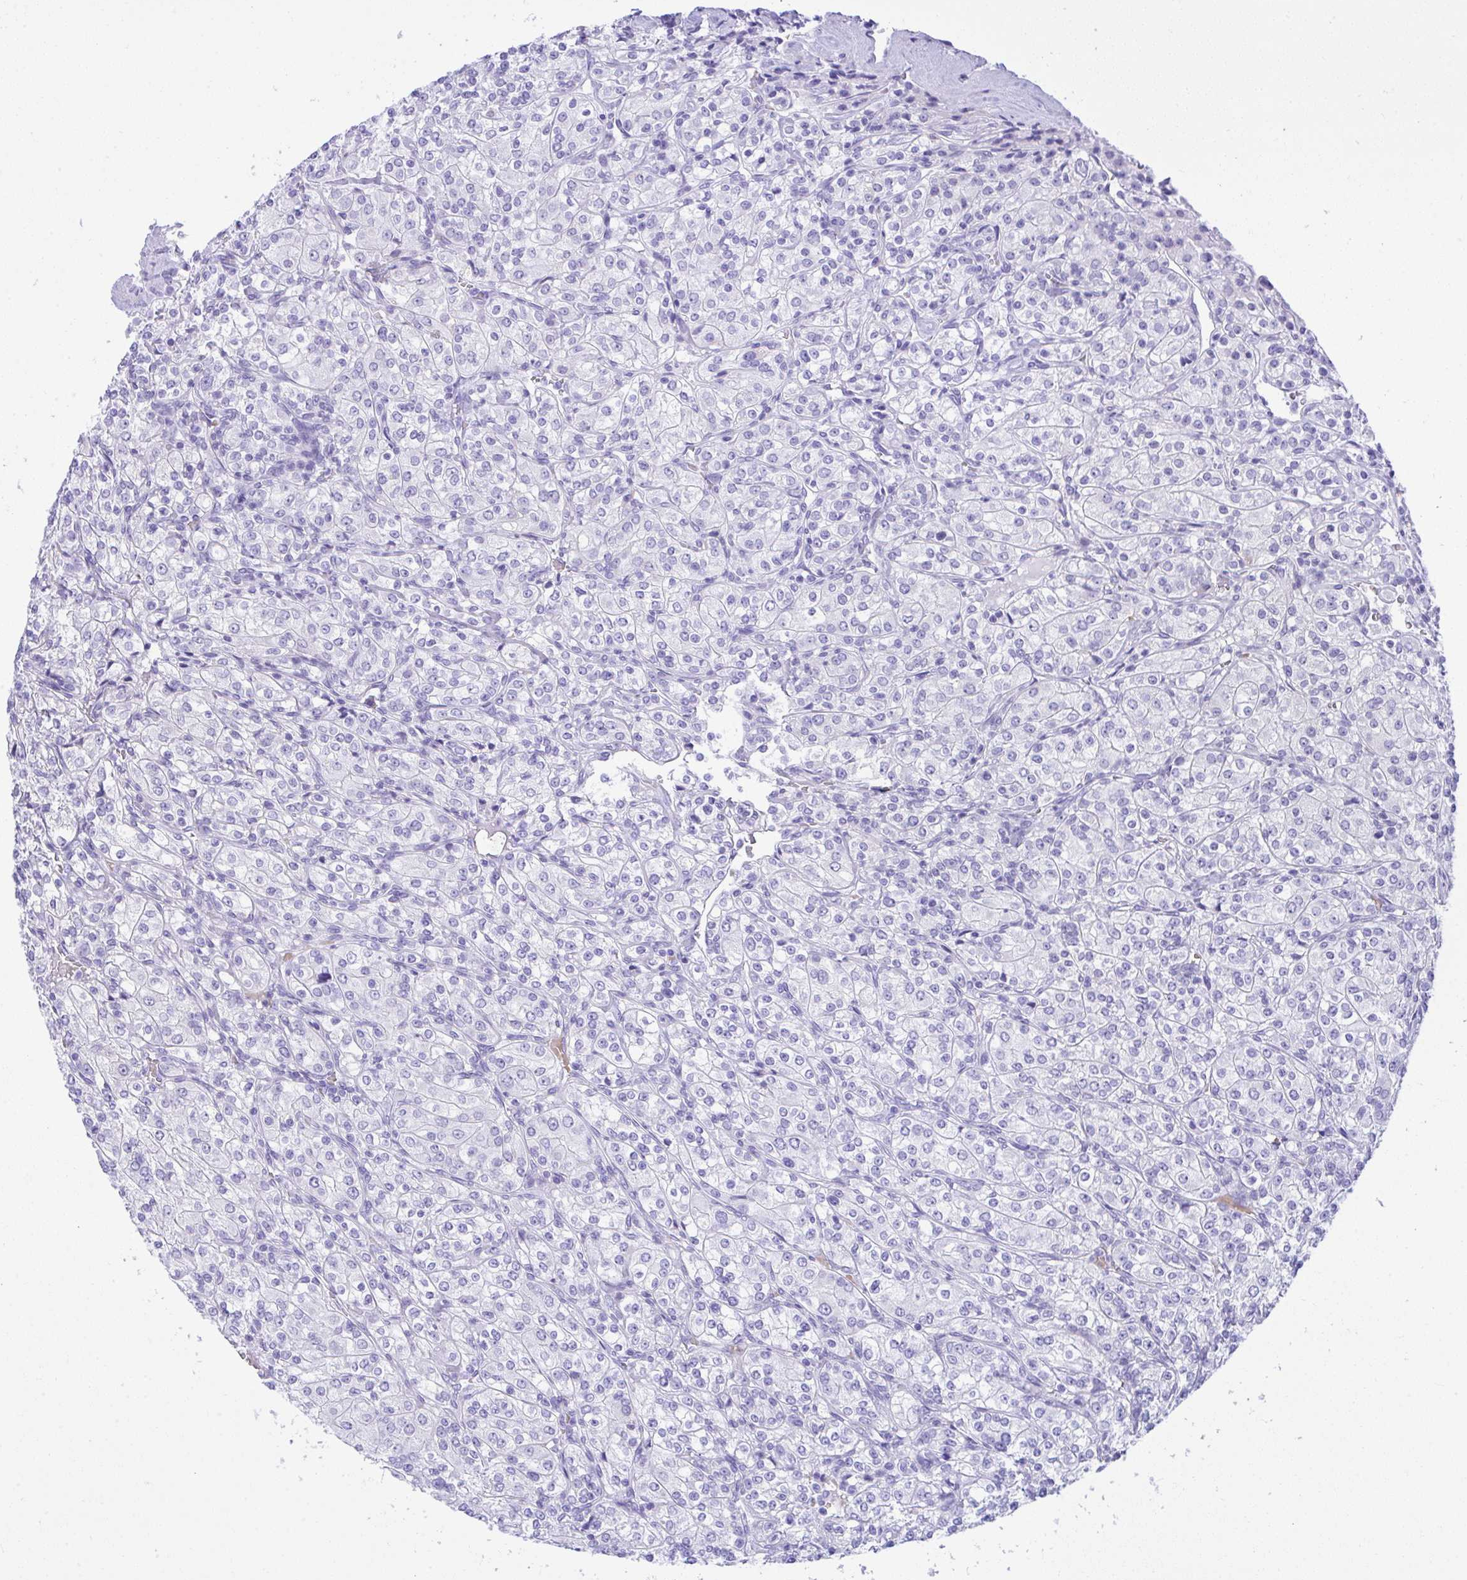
{"staining": {"intensity": "negative", "quantity": "none", "location": "none"}, "tissue": "renal cancer", "cell_type": "Tumor cells", "image_type": "cancer", "snomed": [{"axis": "morphology", "description": "Adenocarcinoma, NOS"}, {"axis": "topography", "description": "Kidney"}], "caption": "A high-resolution histopathology image shows IHC staining of renal adenocarcinoma, which exhibits no significant staining in tumor cells. (IHC, brightfield microscopy, high magnification).", "gene": "SEL1L2", "patient": {"sex": "male", "age": 77}}